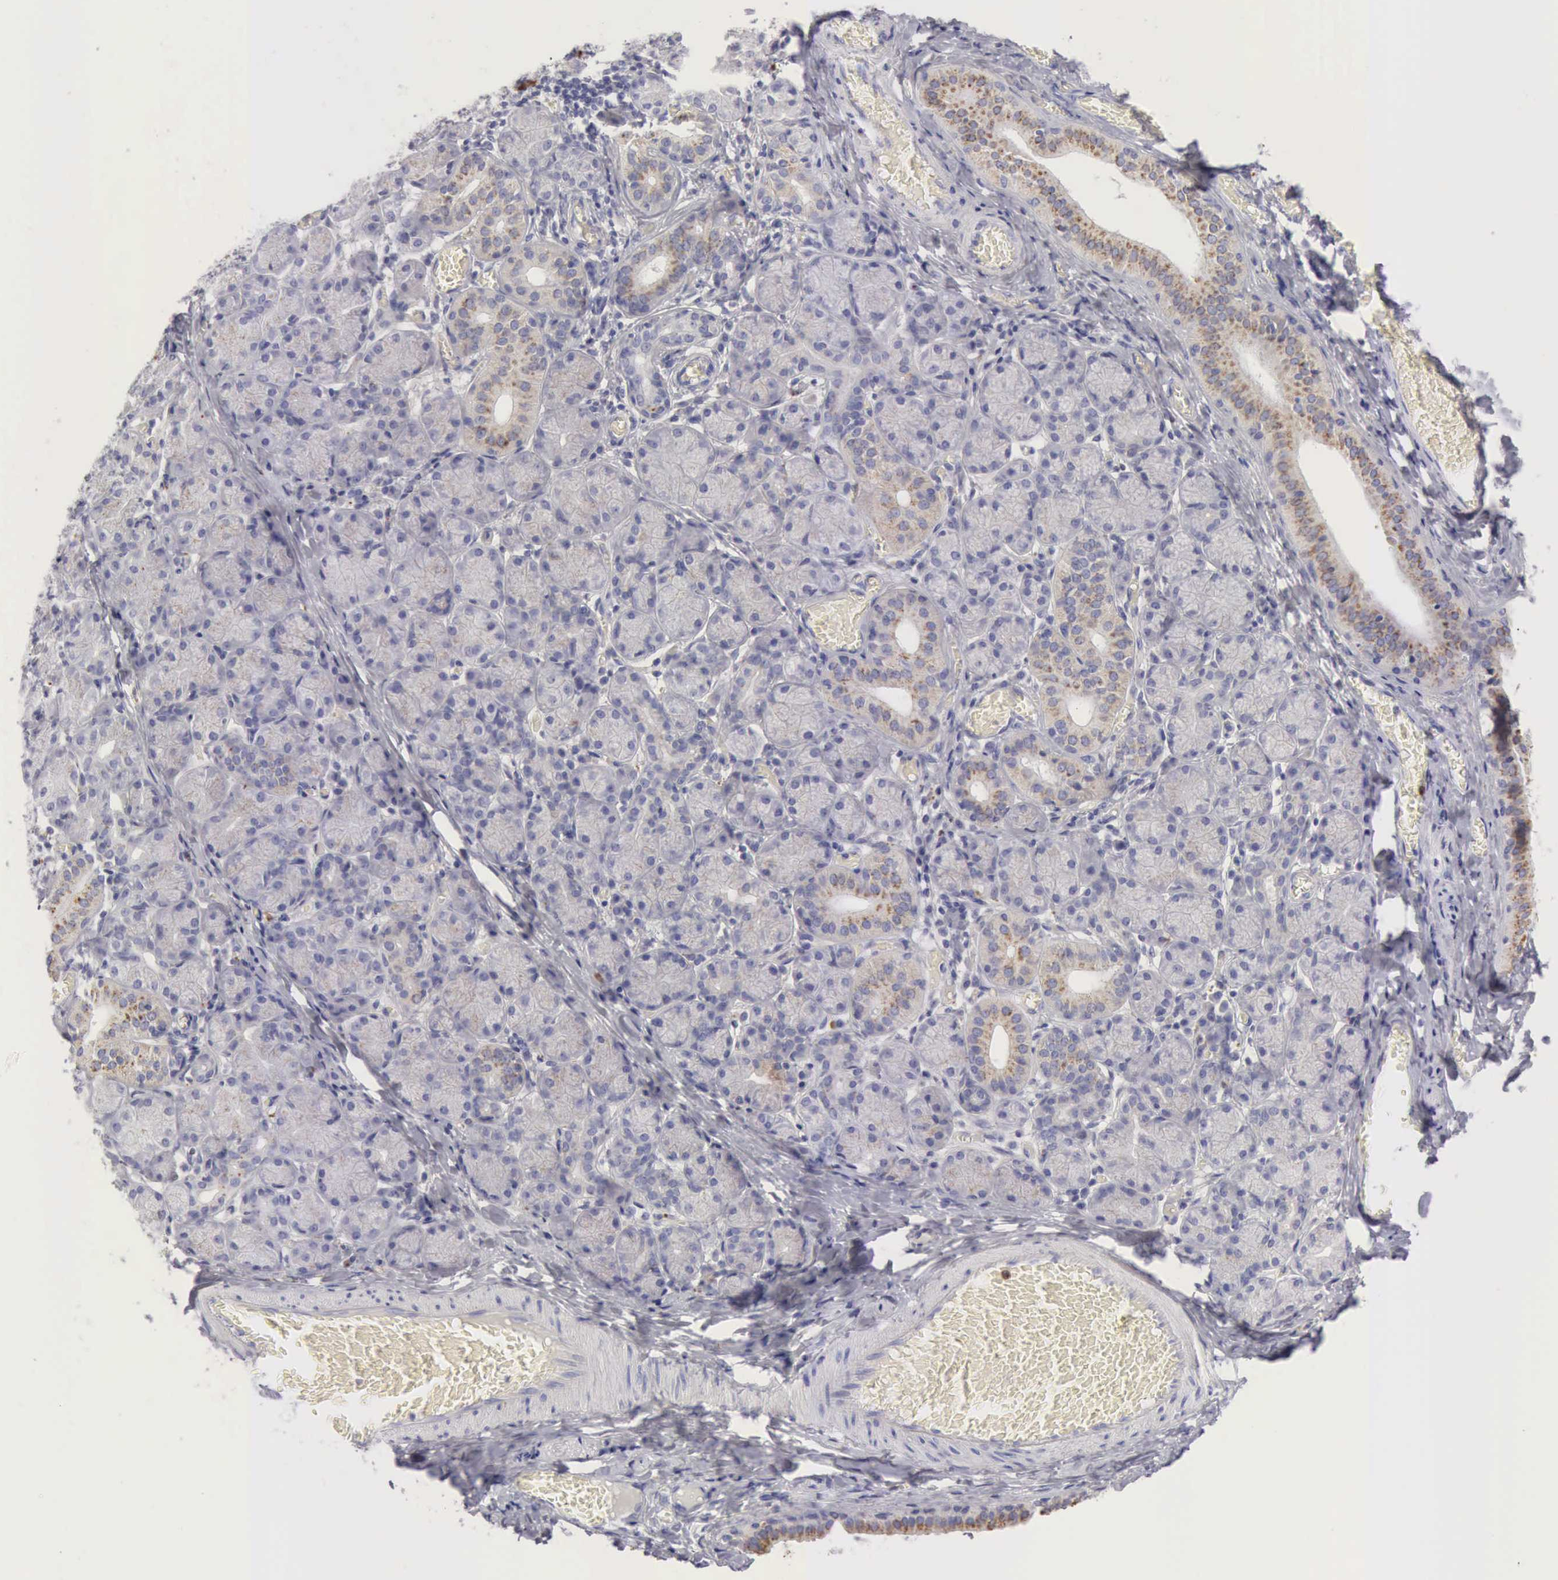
{"staining": {"intensity": "weak", "quantity": "25%-75%", "location": "cytoplasmic/membranous"}, "tissue": "salivary gland", "cell_type": "Glandular cells", "image_type": "normal", "snomed": [{"axis": "morphology", "description": "Normal tissue, NOS"}, {"axis": "topography", "description": "Salivary gland"}], "caption": "Salivary gland stained for a protein (brown) demonstrates weak cytoplasmic/membranous positive positivity in about 25%-75% of glandular cells.", "gene": "CTSS", "patient": {"sex": "female", "age": 24}}